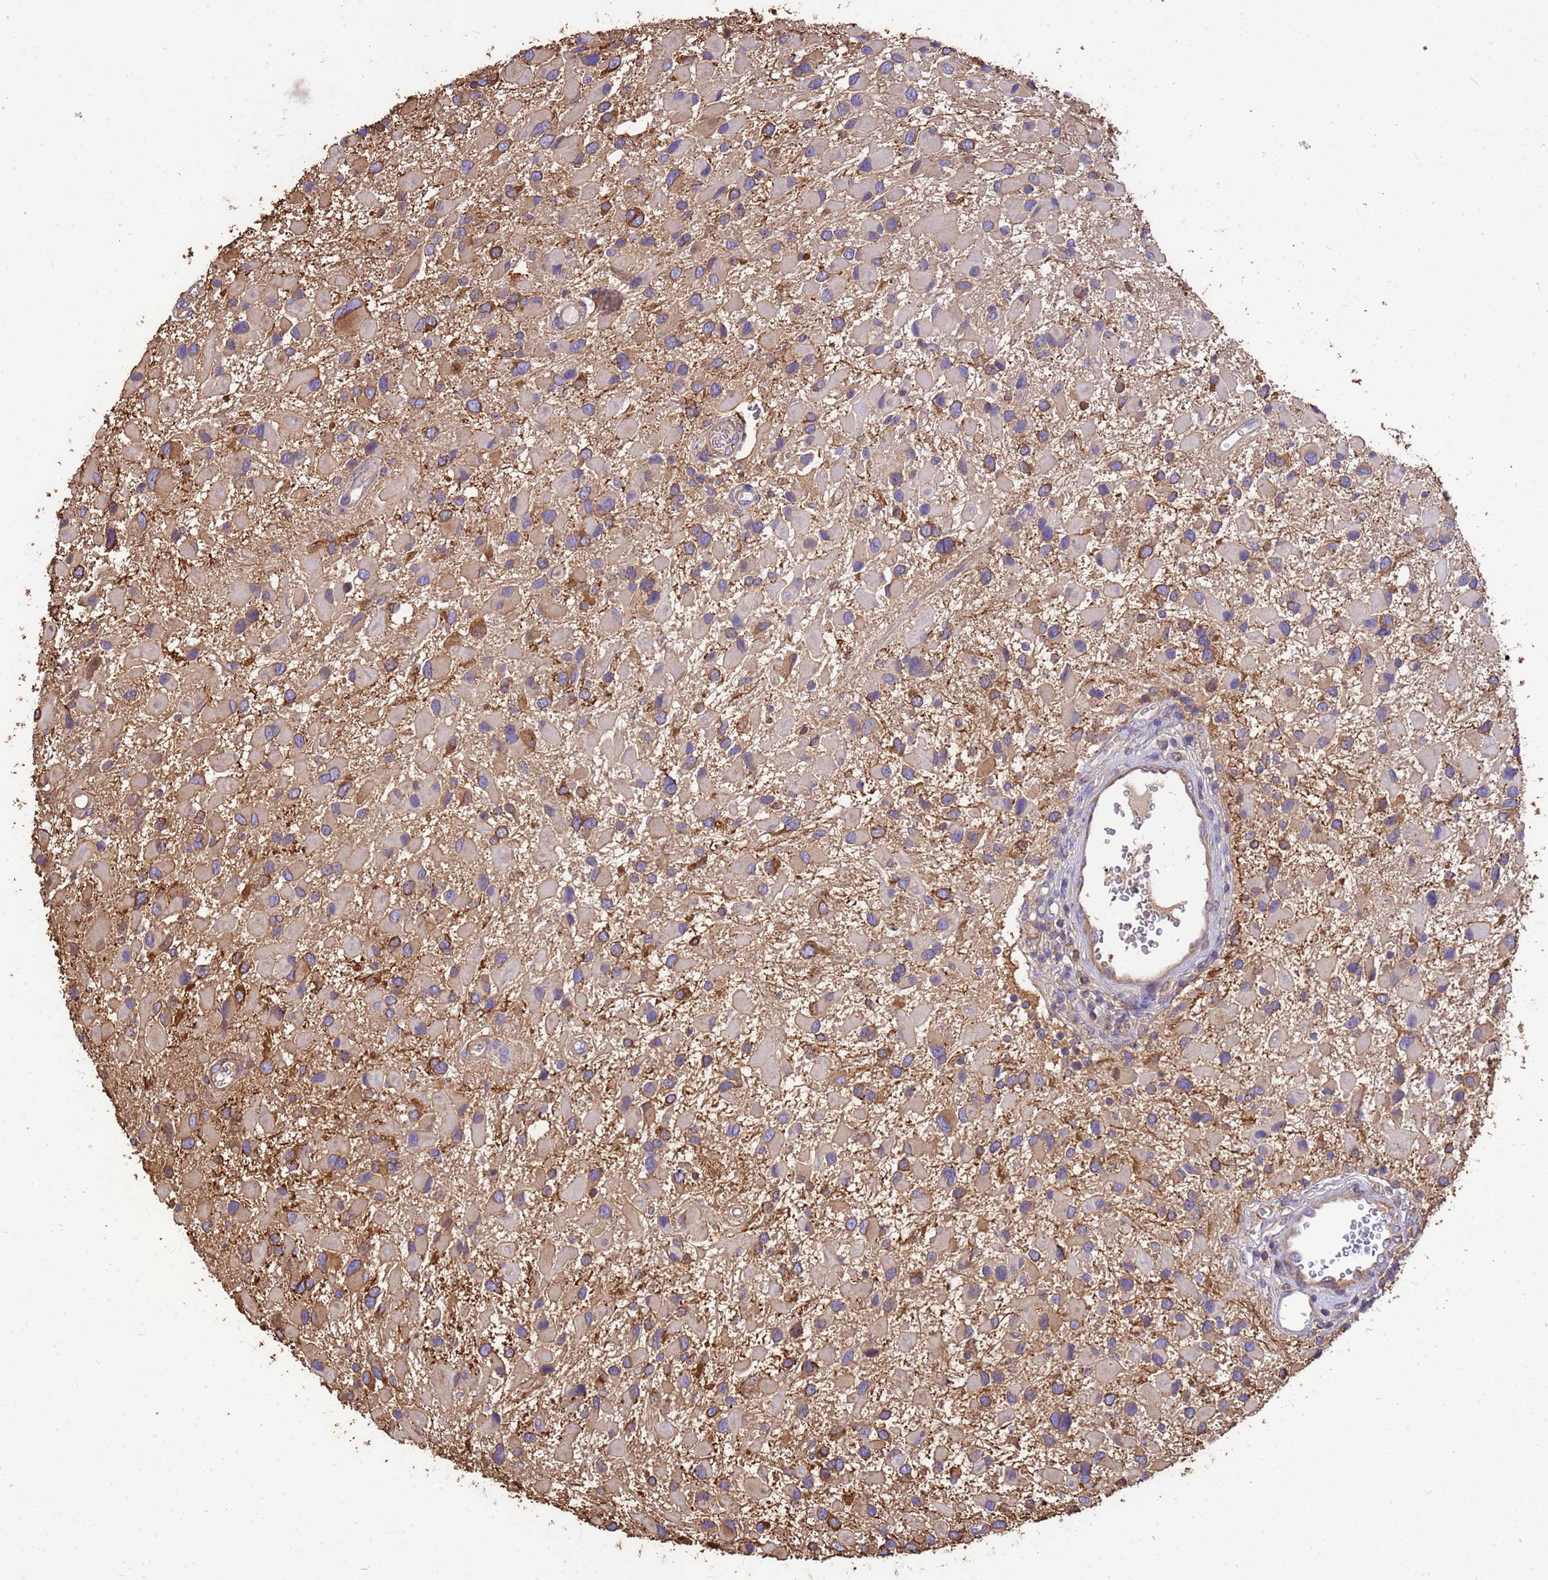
{"staining": {"intensity": "moderate", "quantity": "<25%", "location": "cytoplasmic/membranous"}, "tissue": "glioma", "cell_type": "Tumor cells", "image_type": "cancer", "snomed": [{"axis": "morphology", "description": "Glioma, malignant, High grade"}, {"axis": "topography", "description": "Brain"}], "caption": "Human glioma stained with a brown dye demonstrates moderate cytoplasmic/membranous positive expression in about <25% of tumor cells.", "gene": "TUBB1", "patient": {"sex": "male", "age": 53}}